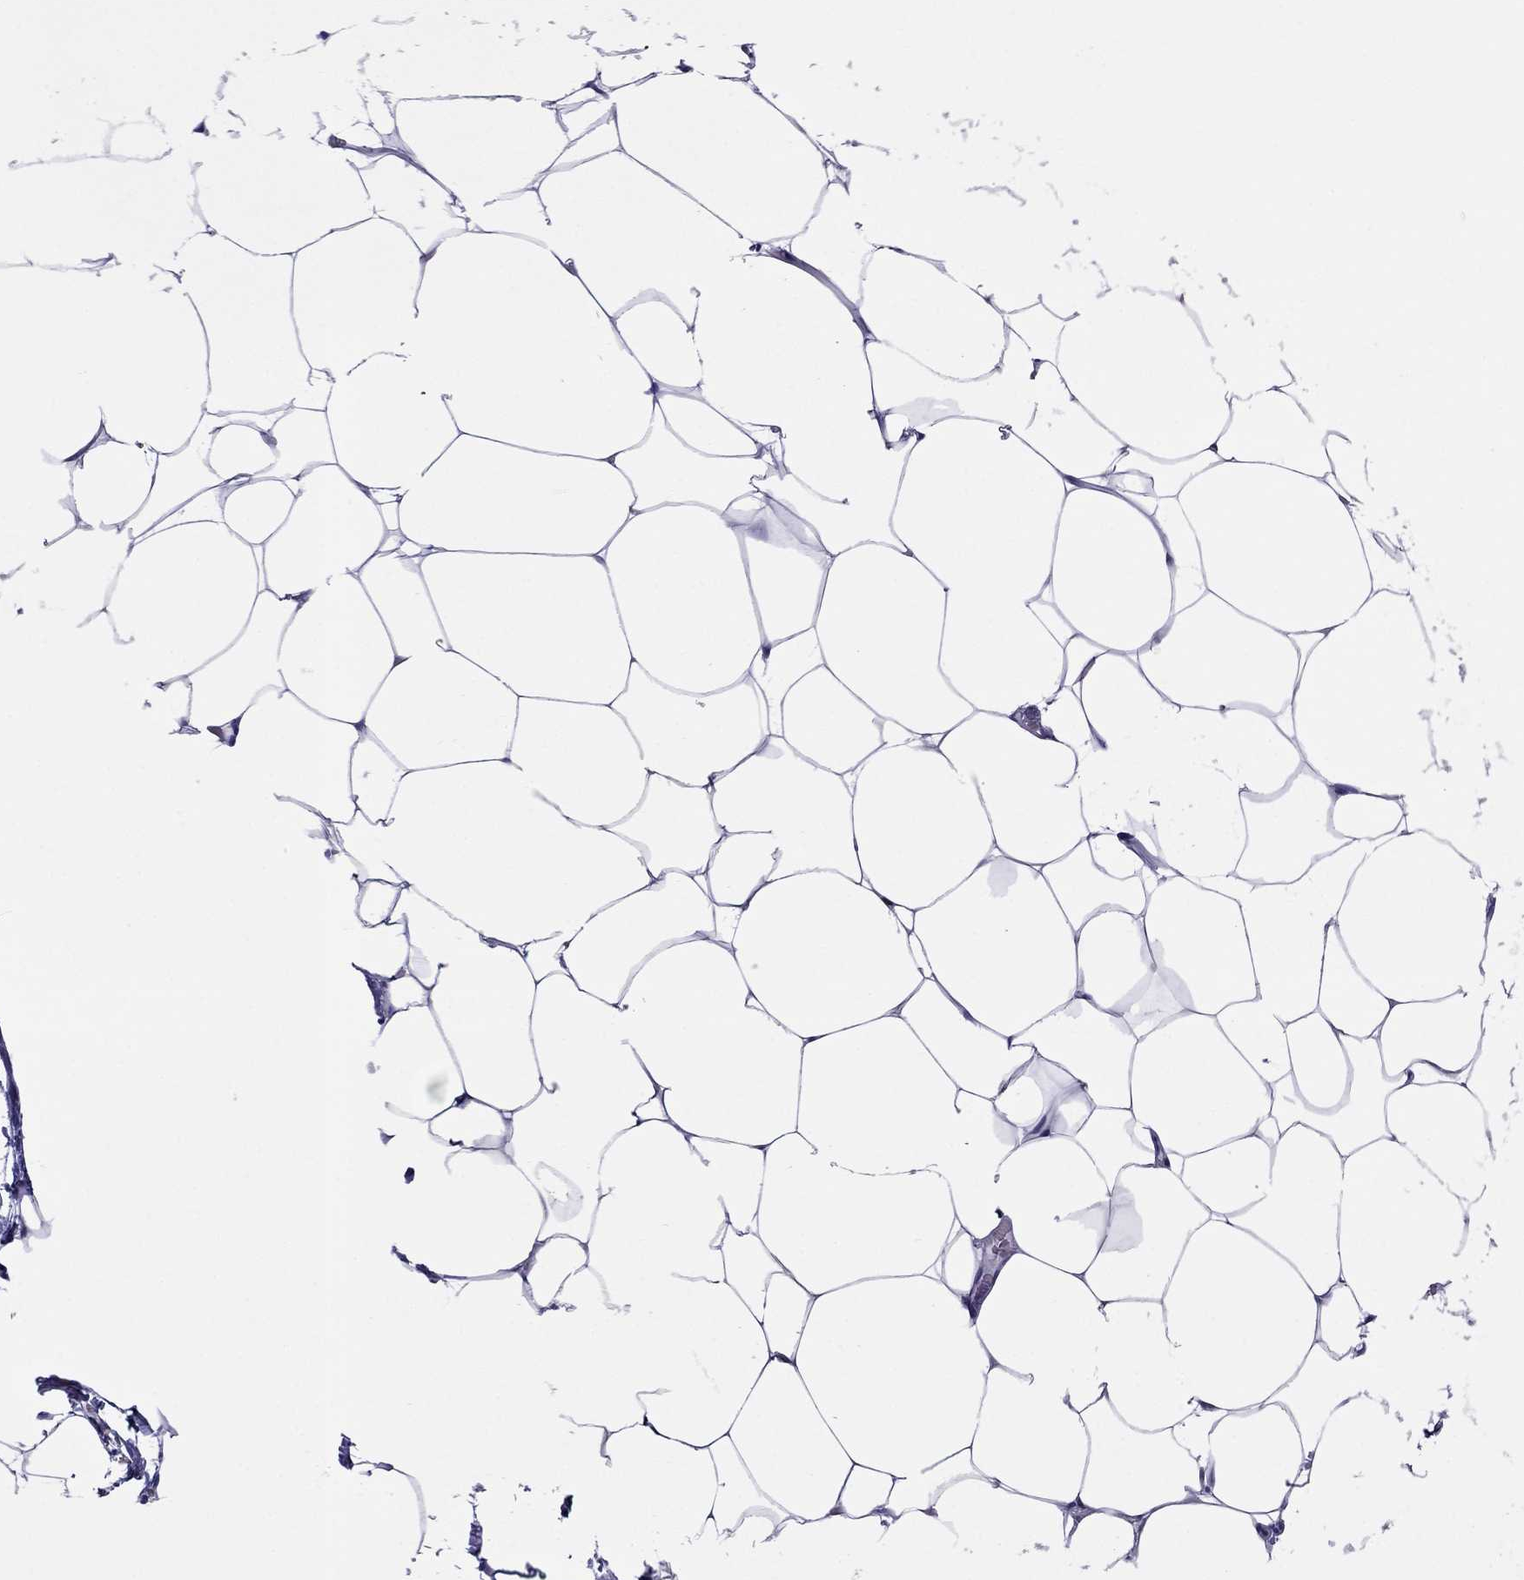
{"staining": {"intensity": "negative", "quantity": "none", "location": "none"}, "tissue": "adipose tissue", "cell_type": "Adipocytes", "image_type": "normal", "snomed": [{"axis": "morphology", "description": "Normal tissue, NOS"}, {"axis": "topography", "description": "Adipose tissue"}], "caption": "DAB (3,3'-diaminobenzidine) immunohistochemical staining of benign adipose tissue demonstrates no significant positivity in adipocytes. The staining was performed using DAB to visualize the protein expression in brown, while the nuclei were stained in blue with hematoxylin (Magnification: 20x).", "gene": "MPZ", "patient": {"sex": "male", "age": 57}}